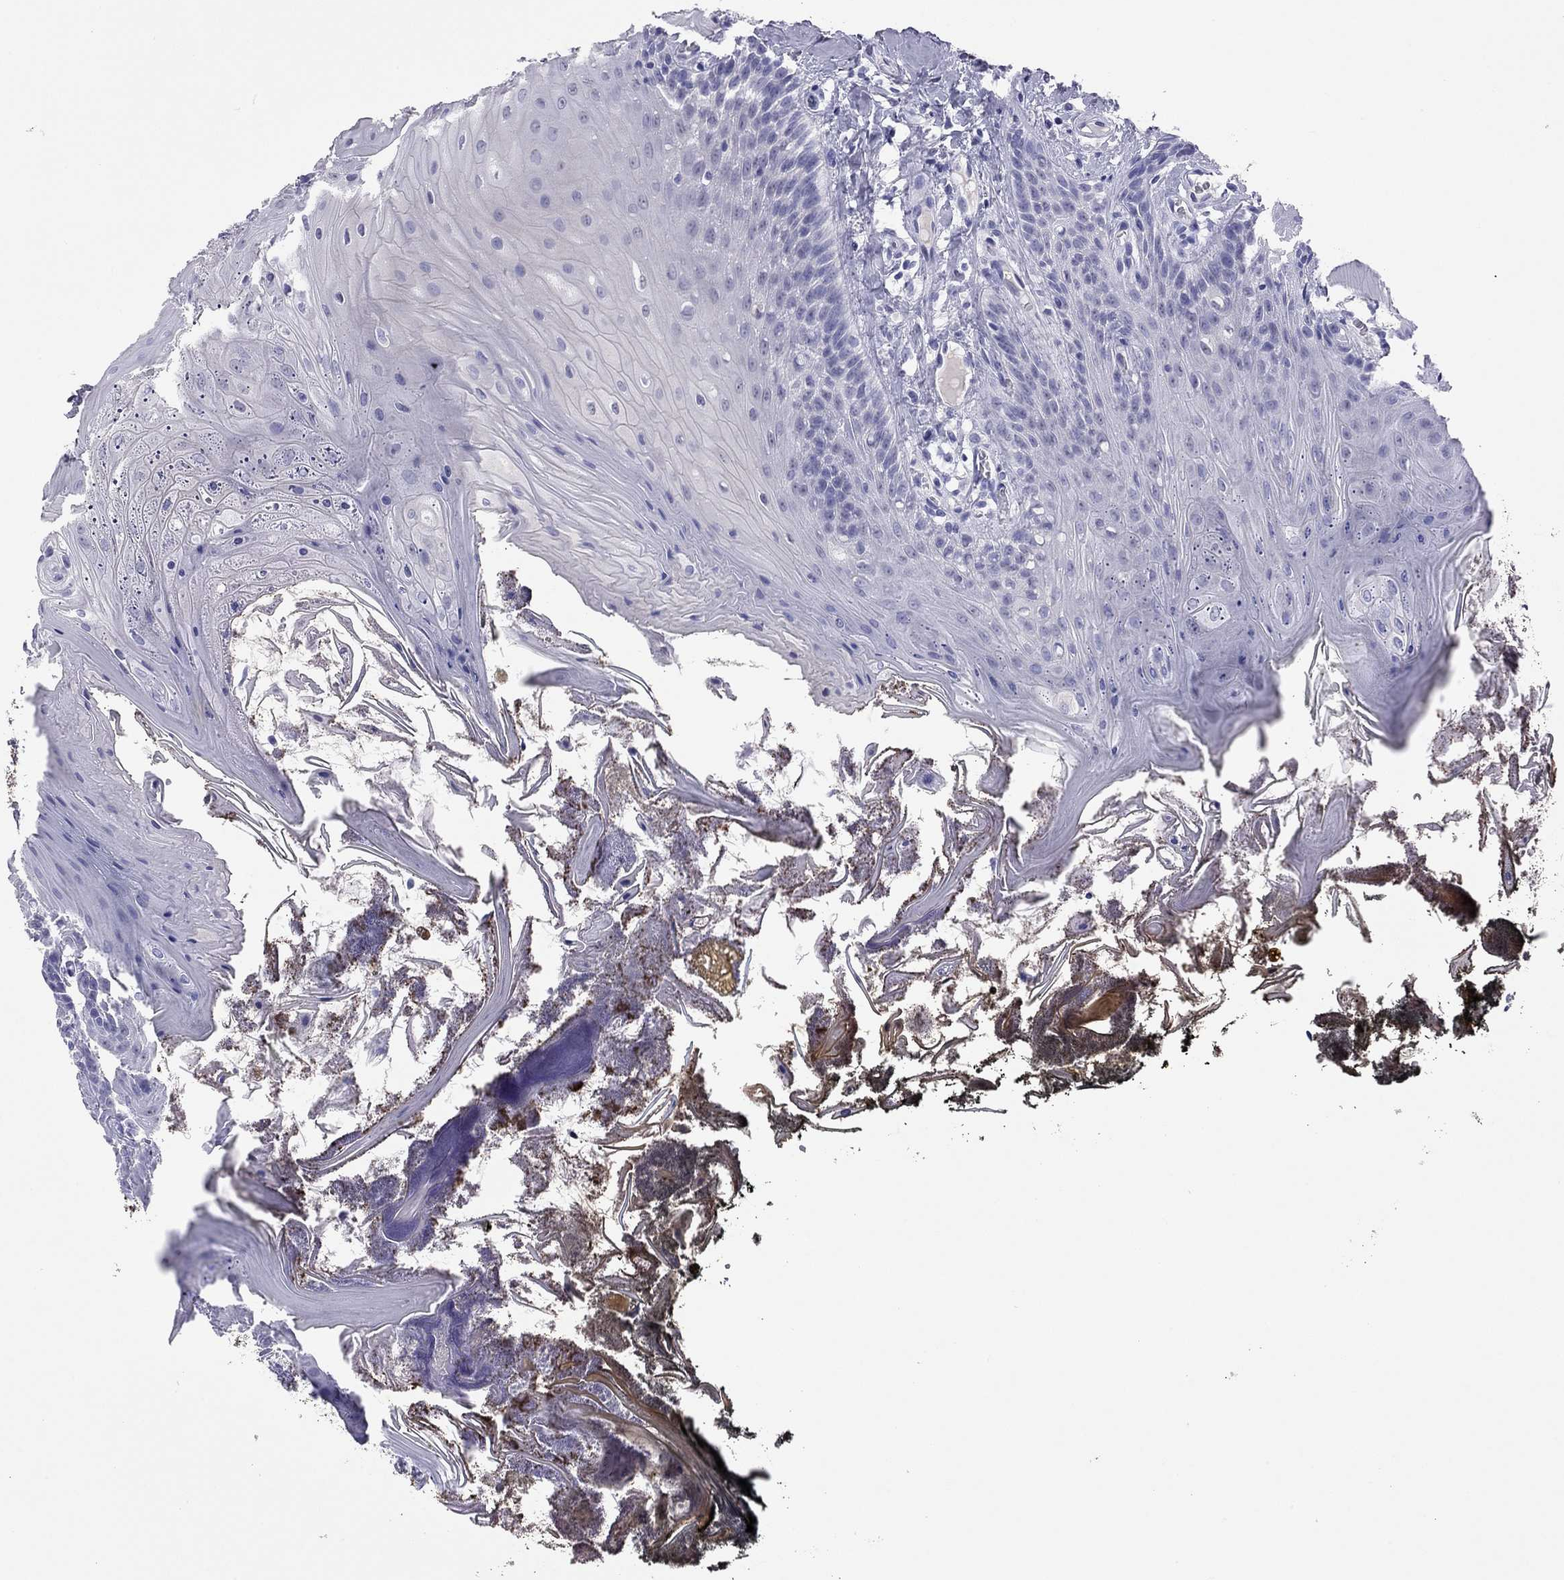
{"staining": {"intensity": "negative", "quantity": "none", "location": "none"}, "tissue": "oral mucosa", "cell_type": "Squamous epithelial cells", "image_type": "normal", "snomed": [{"axis": "morphology", "description": "Normal tissue, NOS"}, {"axis": "topography", "description": "Oral tissue"}], "caption": "This is an immunohistochemistry (IHC) histopathology image of benign human oral mucosa. There is no positivity in squamous epithelial cells.", "gene": "ODF4", "patient": {"sex": "male", "age": 9}}